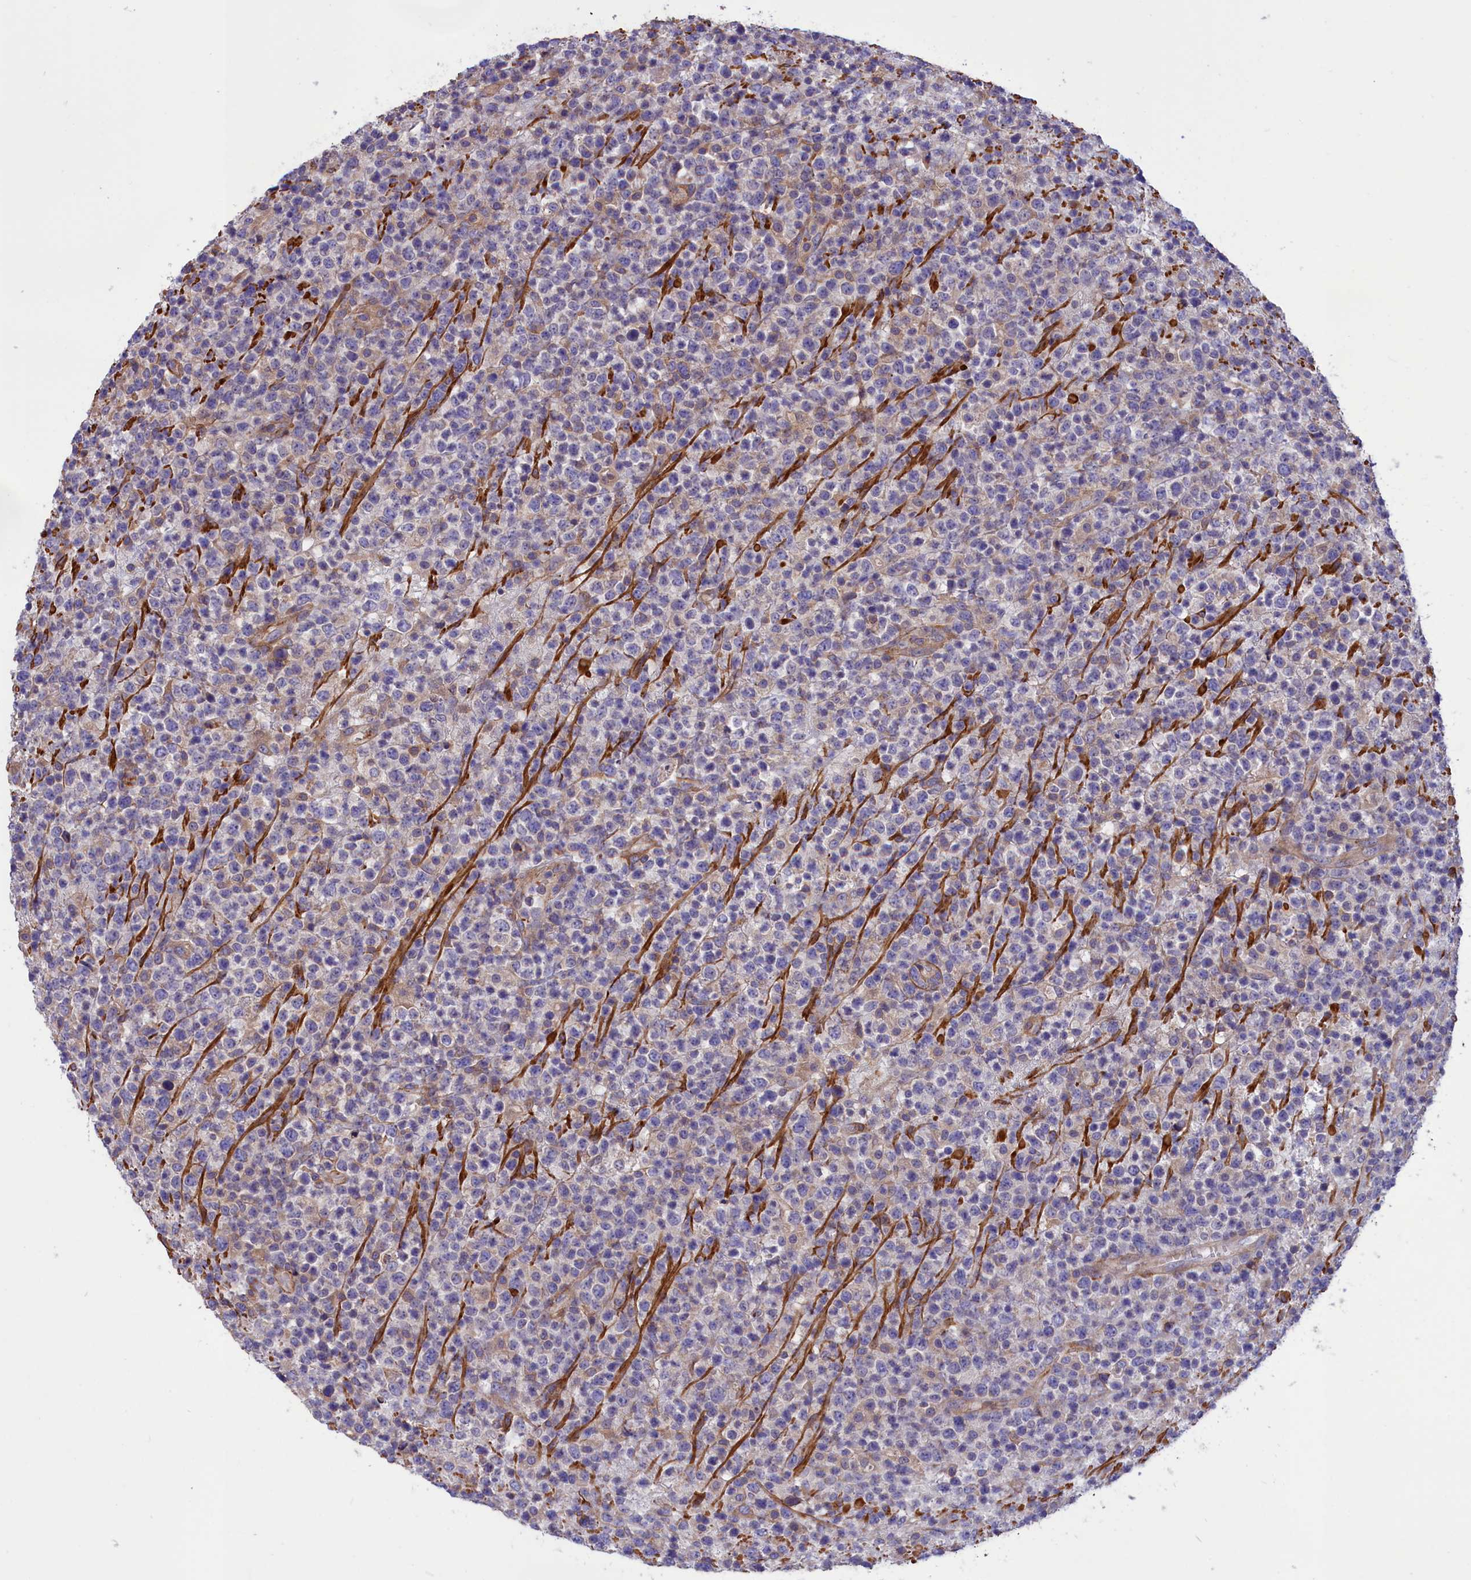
{"staining": {"intensity": "negative", "quantity": "none", "location": "none"}, "tissue": "lymphoma", "cell_type": "Tumor cells", "image_type": "cancer", "snomed": [{"axis": "morphology", "description": "Malignant lymphoma, non-Hodgkin's type, High grade"}, {"axis": "topography", "description": "Colon"}], "caption": "High magnification brightfield microscopy of lymphoma stained with DAB (brown) and counterstained with hematoxylin (blue): tumor cells show no significant expression. (Brightfield microscopy of DAB (3,3'-diaminobenzidine) IHC at high magnification).", "gene": "AMDHD2", "patient": {"sex": "female", "age": 53}}